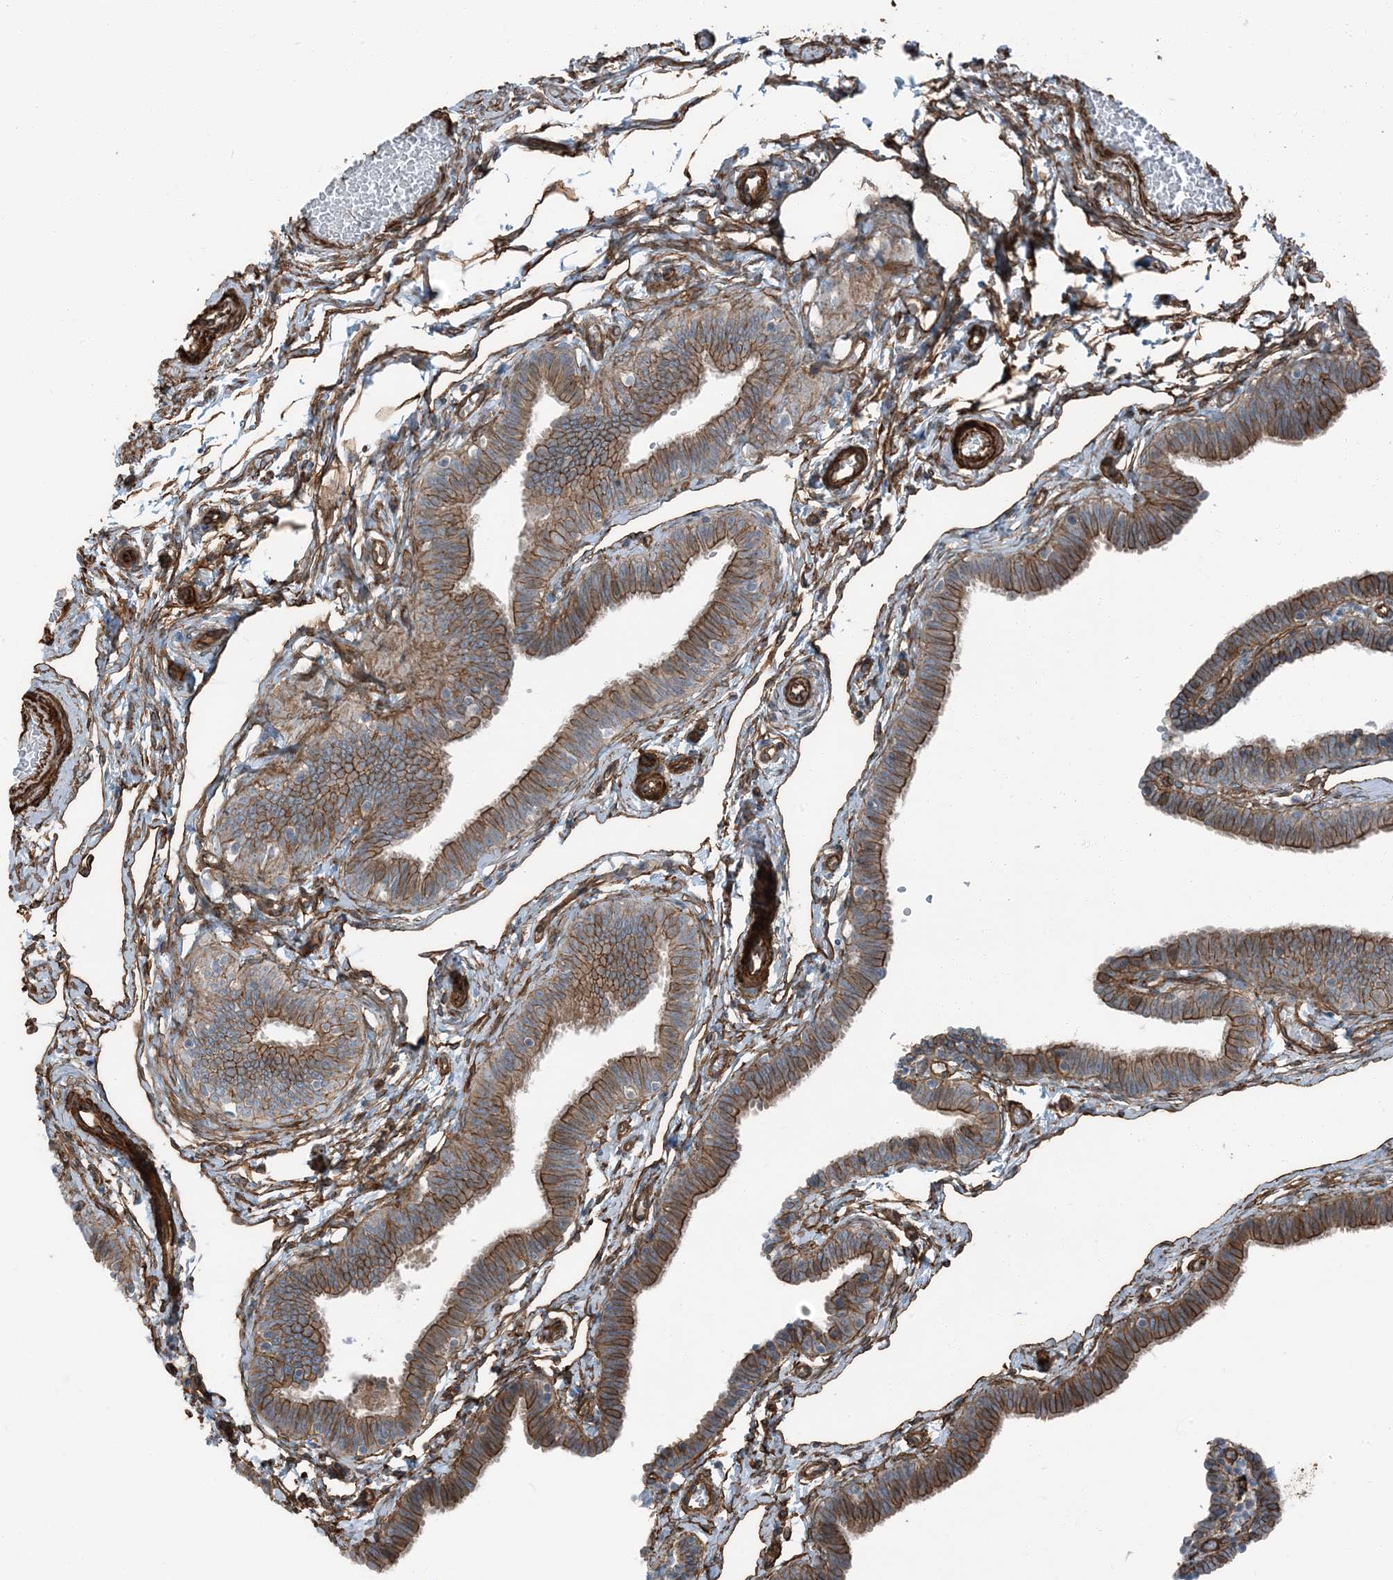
{"staining": {"intensity": "strong", "quantity": ">75%", "location": "cytoplasmic/membranous"}, "tissue": "fallopian tube", "cell_type": "Glandular cells", "image_type": "normal", "snomed": [{"axis": "morphology", "description": "Normal tissue, NOS"}, {"axis": "topography", "description": "Fallopian tube"}, {"axis": "topography", "description": "Ovary"}], "caption": "Benign fallopian tube reveals strong cytoplasmic/membranous positivity in approximately >75% of glandular cells, visualized by immunohistochemistry. The protein of interest is shown in brown color, while the nuclei are stained blue.", "gene": "ZFP90", "patient": {"sex": "female", "age": 23}}